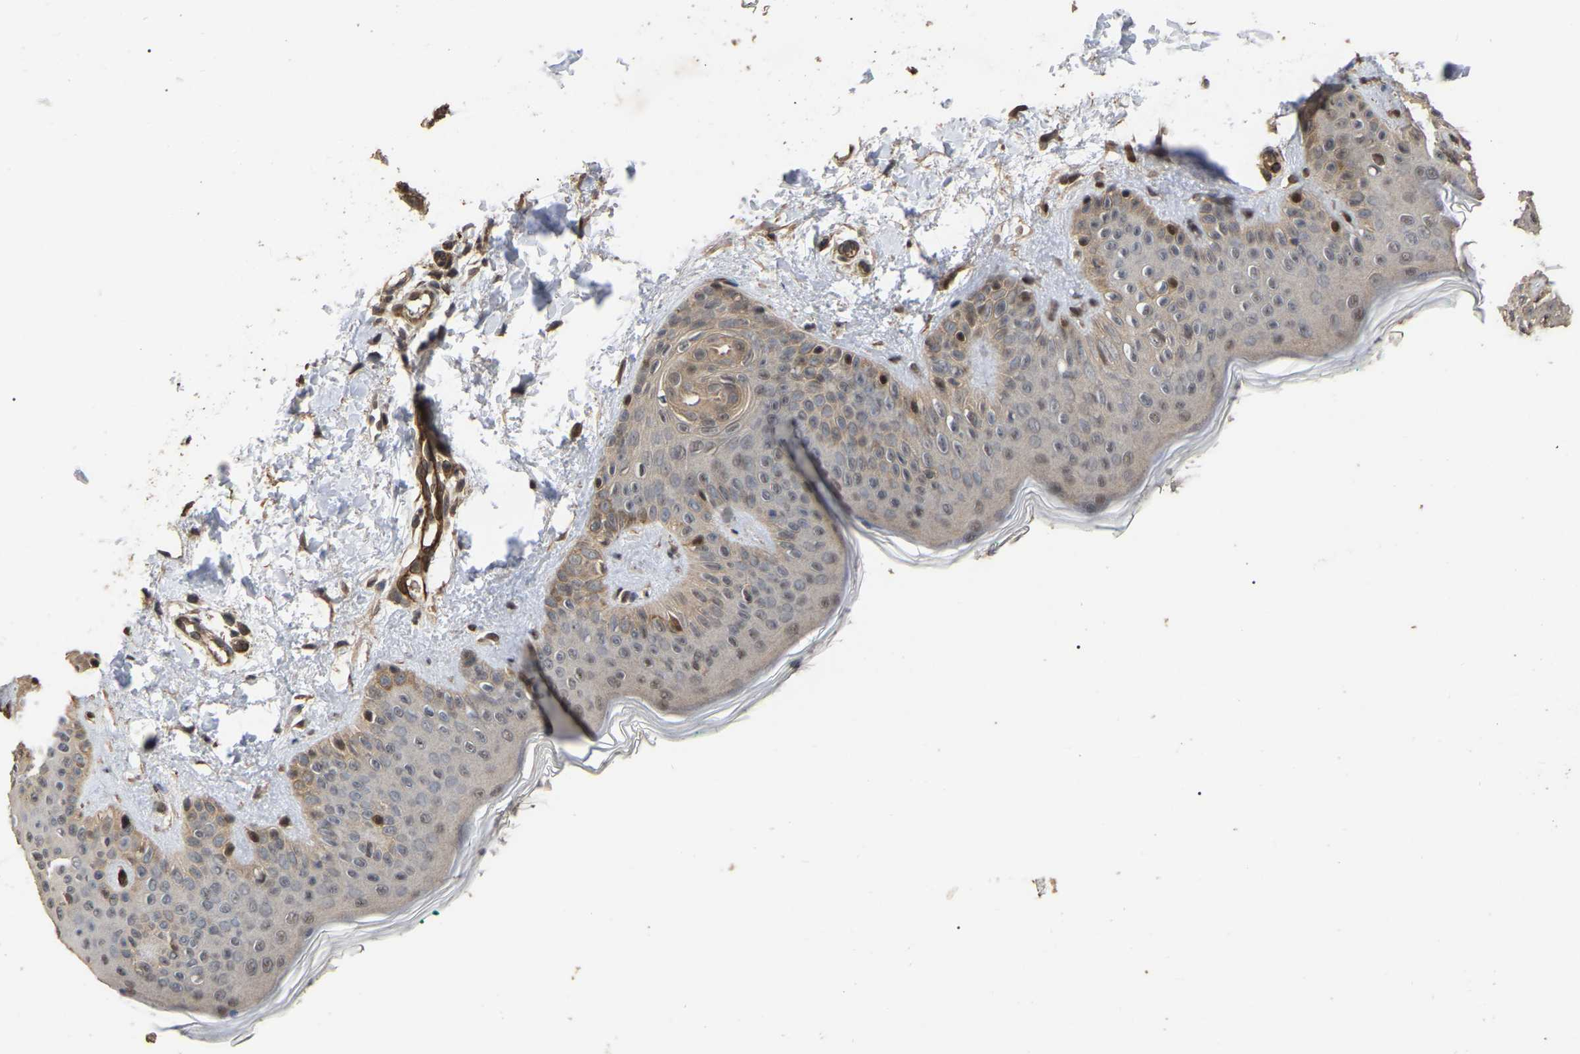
{"staining": {"intensity": "moderate", "quantity": "25%-75%", "location": "cytoplasmic/membranous,nuclear"}, "tissue": "skin", "cell_type": "Fibroblasts", "image_type": "normal", "snomed": [{"axis": "morphology", "description": "Normal tissue, NOS"}, {"axis": "topography", "description": "Skin"}], "caption": "Protein analysis of normal skin exhibits moderate cytoplasmic/membranous,nuclear expression in about 25%-75% of fibroblasts. The staining was performed using DAB to visualize the protein expression in brown, while the nuclei were stained in blue with hematoxylin (Magnification: 20x).", "gene": "FAM161B", "patient": {"sex": "male", "age": 30}}